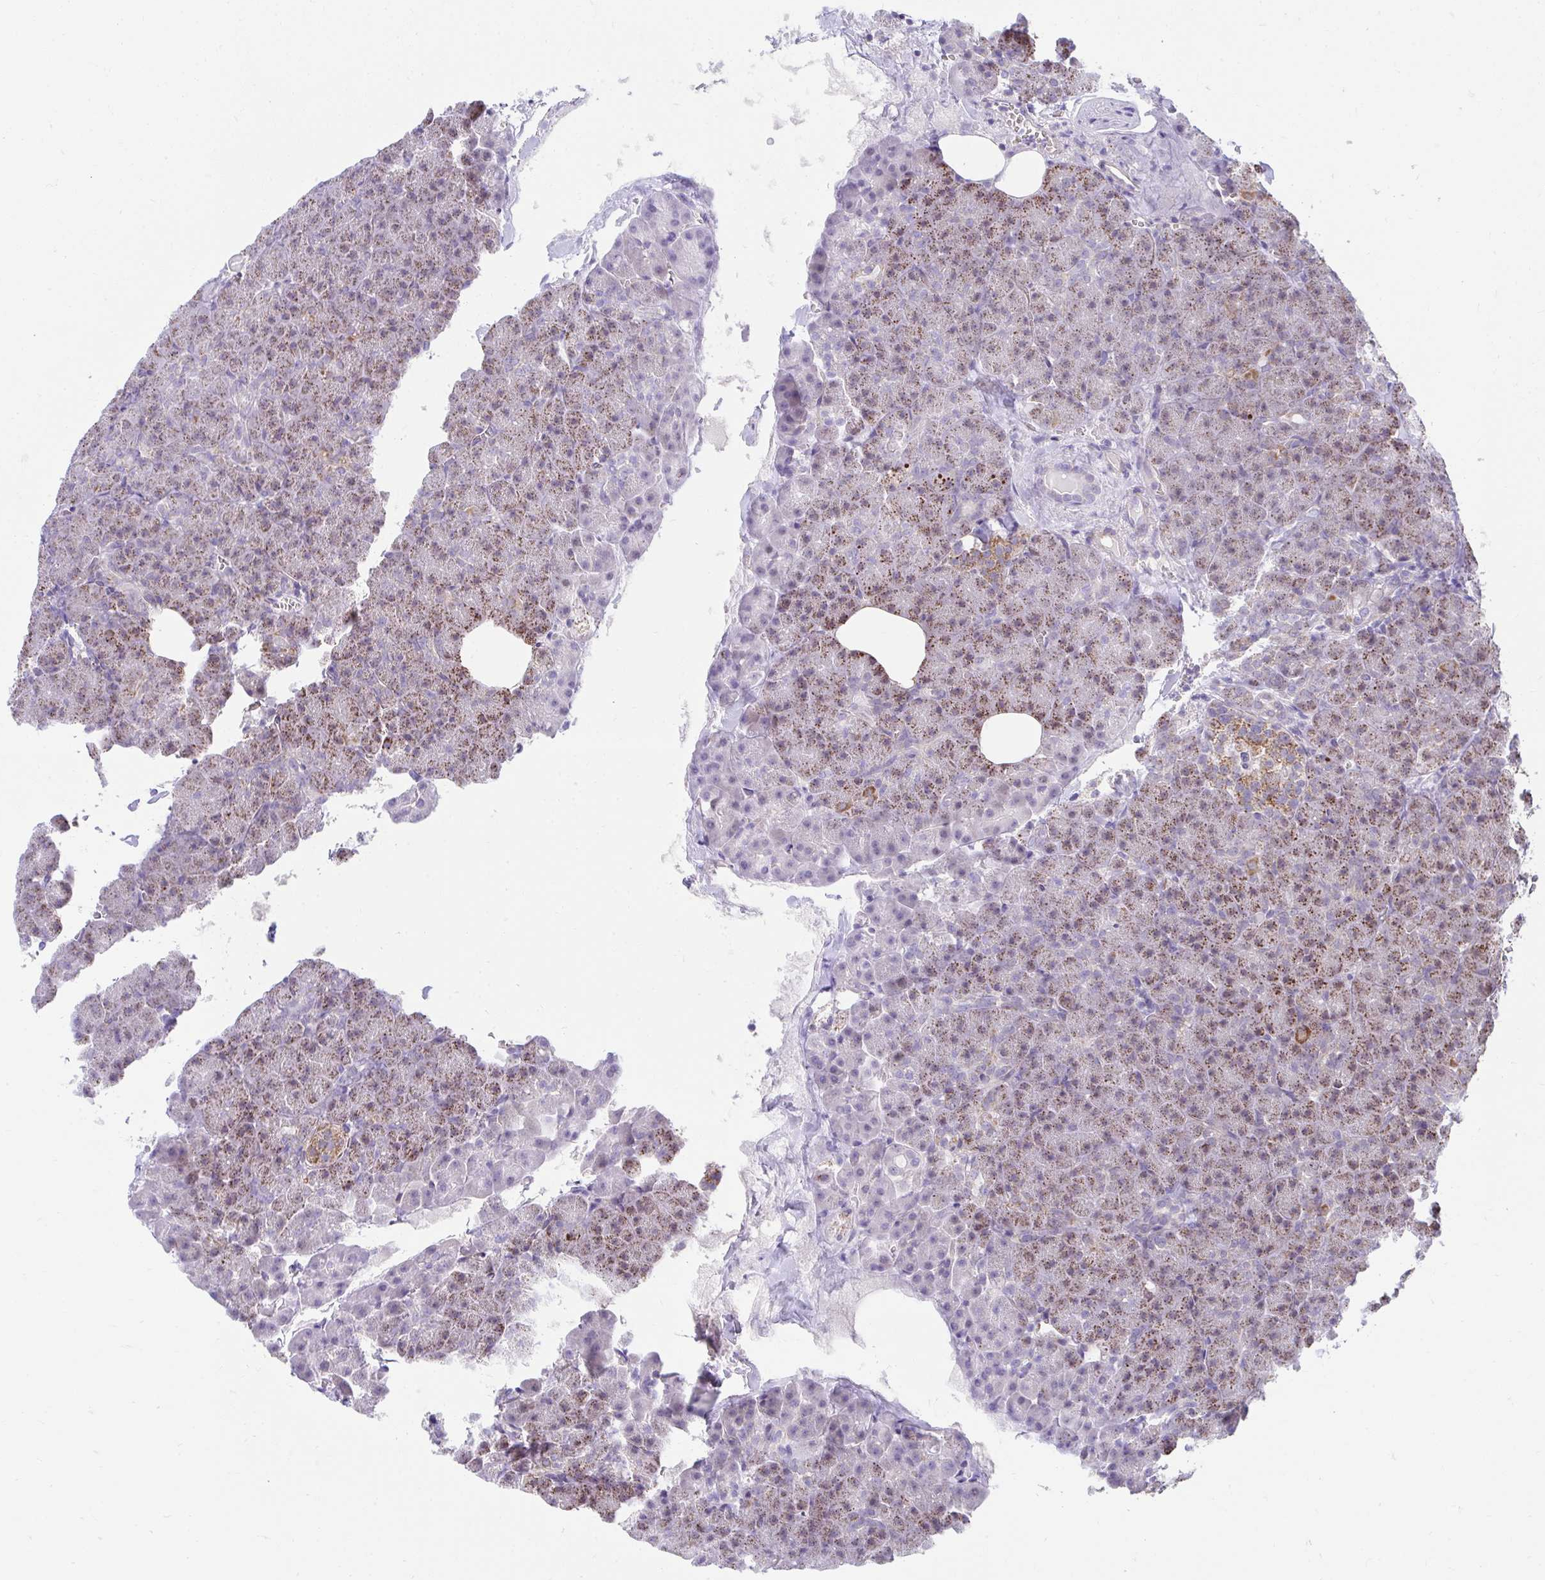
{"staining": {"intensity": "moderate", "quantity": "25%-75%", "location": "cytoplasmic/membranous"}, "tissue": "pancreas", "cell_type": "Exocrine glandular cells", "image_type": "normal", "snomed": [{"axis": "morphology", "description": "Normal tissue, NOS"}, {"axis": "topography", "description": "Pancreas"}], "caption": "Immunohistochemical staining of normal pancreas reveals medium levels of moderate cytoplasmic/membranous positivity in approximately 25%-75% of exocrine glandular cells.", "gene": "PRRG3", "patient": {"sex": "female", "age": 74}}